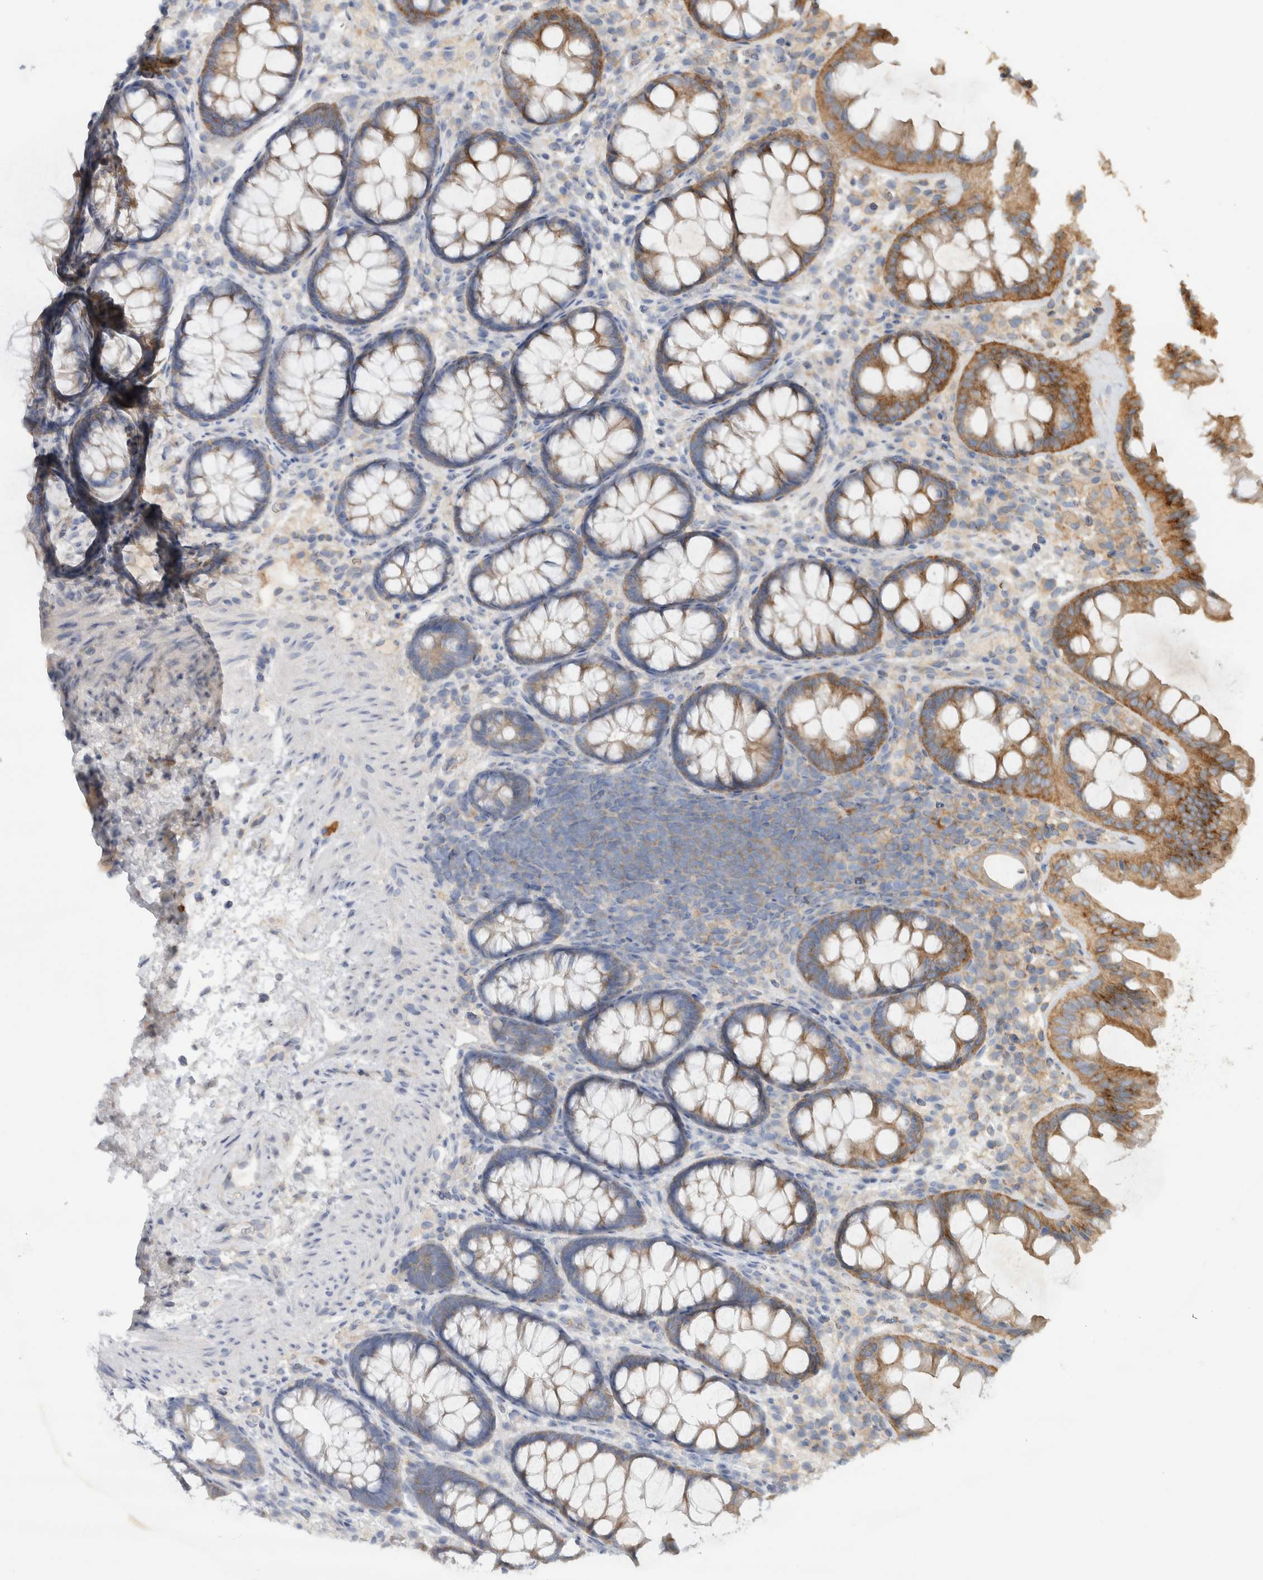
{"staining": {"intensity": "weak", "quantity": ">75%", "location": "cytoplasmic/membranous"}, "tissue": "colon", "cell_type": "Endothelial cells", "image_type": "normal", "snomed": [{"axis": "morphology", "description": "Normal tissue, NOS"}, {"axis": "topography", "description": "Colon"}], "caption": "Immunohistochemistry (IHC) of unremarkable human colon displays low levels of weak cytoplasmic/membranous staining in about >75% of endothelial cells.", "gene": "EIF4G3", "patient": {"sex": "female", "age": 62}}